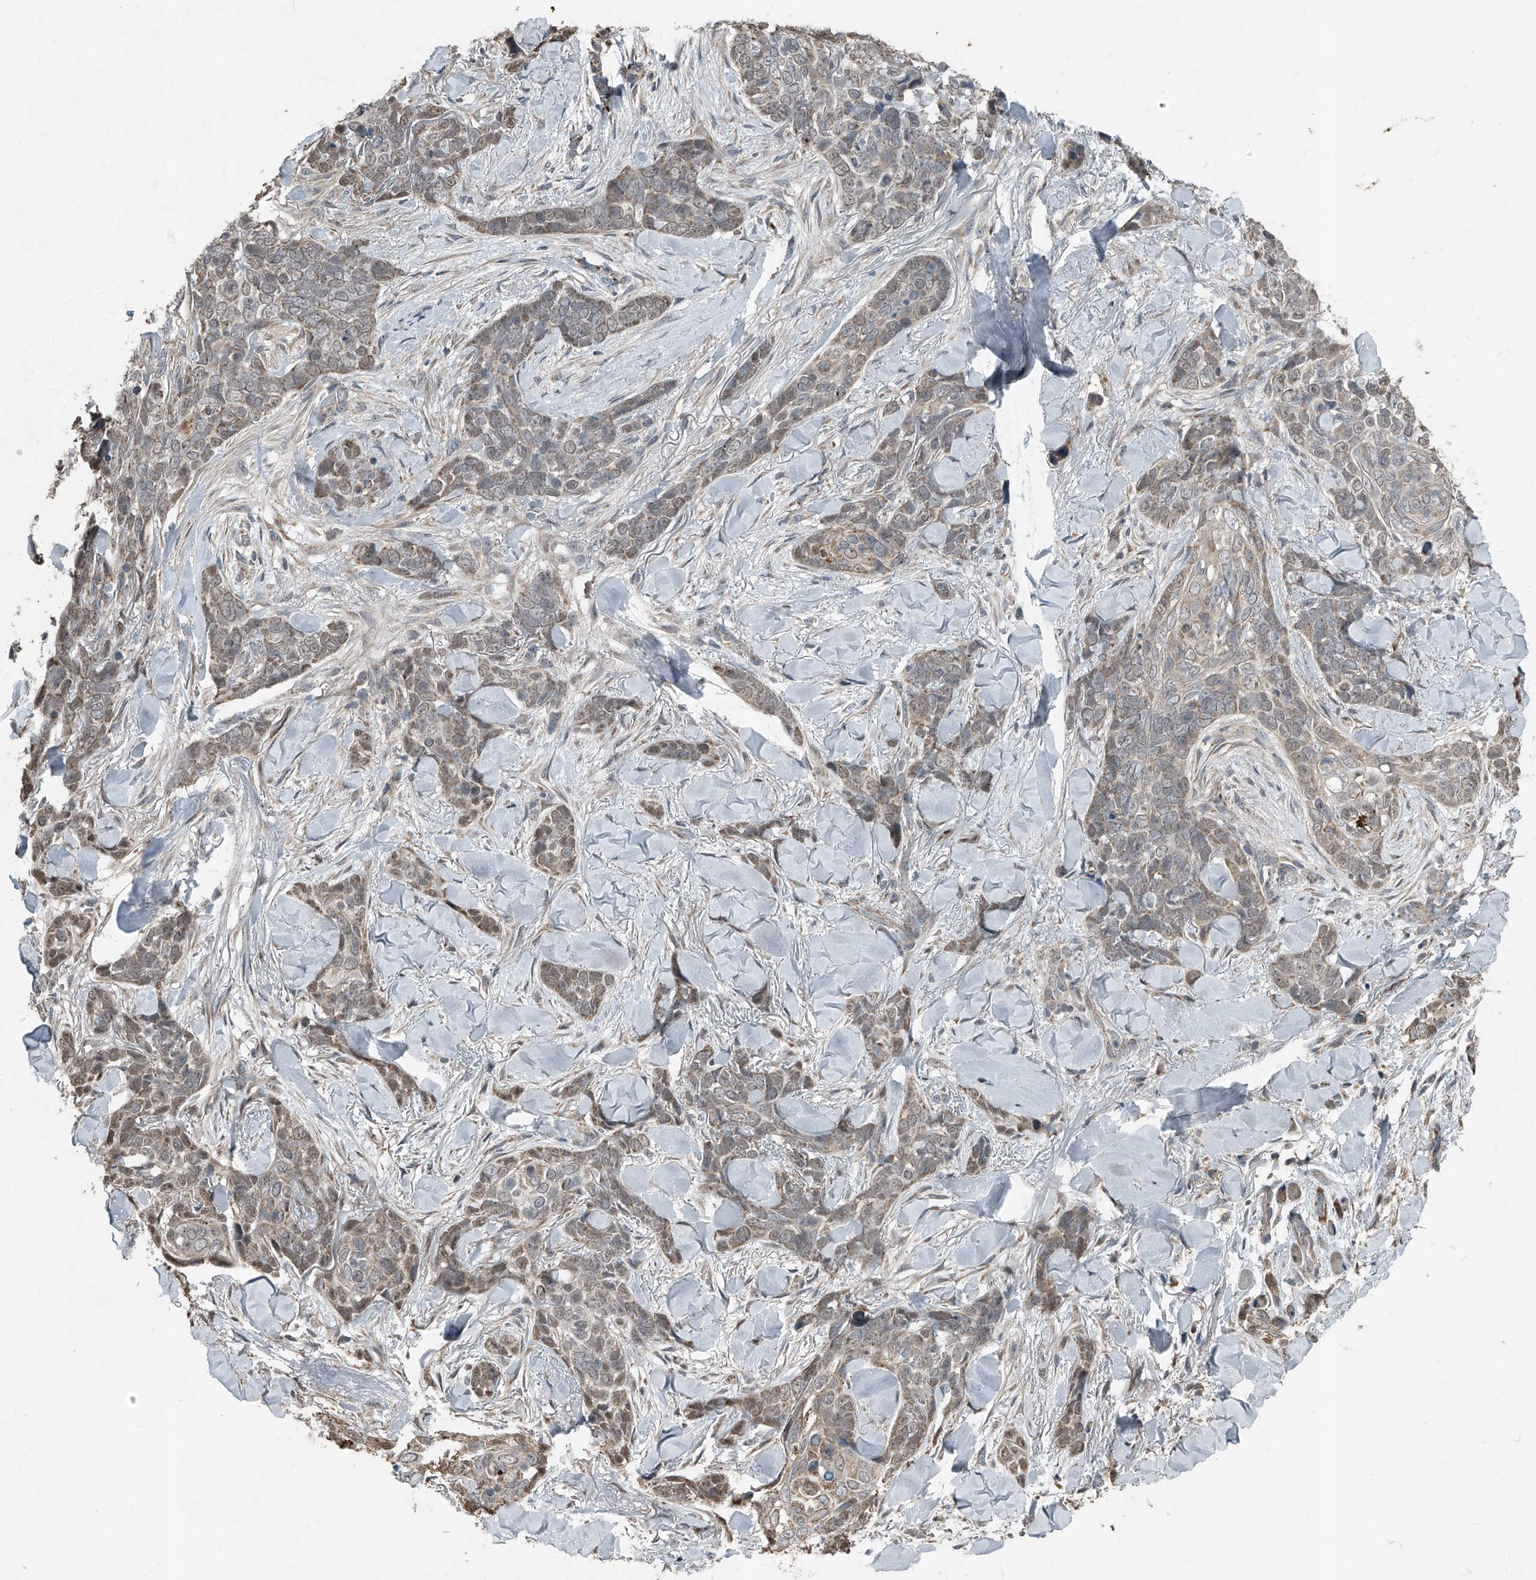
{"staining": {"intensity": "weak", "quantity": "25%-75%", "location": "cytoplasmic/membranous,nuclear"}, "tissue": "skin cancer", "cell_type": "Tumor cells", "image_type": "cancer", "snomed": [{"axis": "morphology", "description": "Basal cell carcinoma"}, {"axis": "topography", "description": "Skin"}], "caption": "The photomicrograph shows immunohistochemical staining of skin cancer. There is weak cytoplasmic/membranous and nuclear expression is present in about 25%-75% of tumor cells.", "gene": "CHRNA7", "patient": {"sex": "female", "age": 82}}